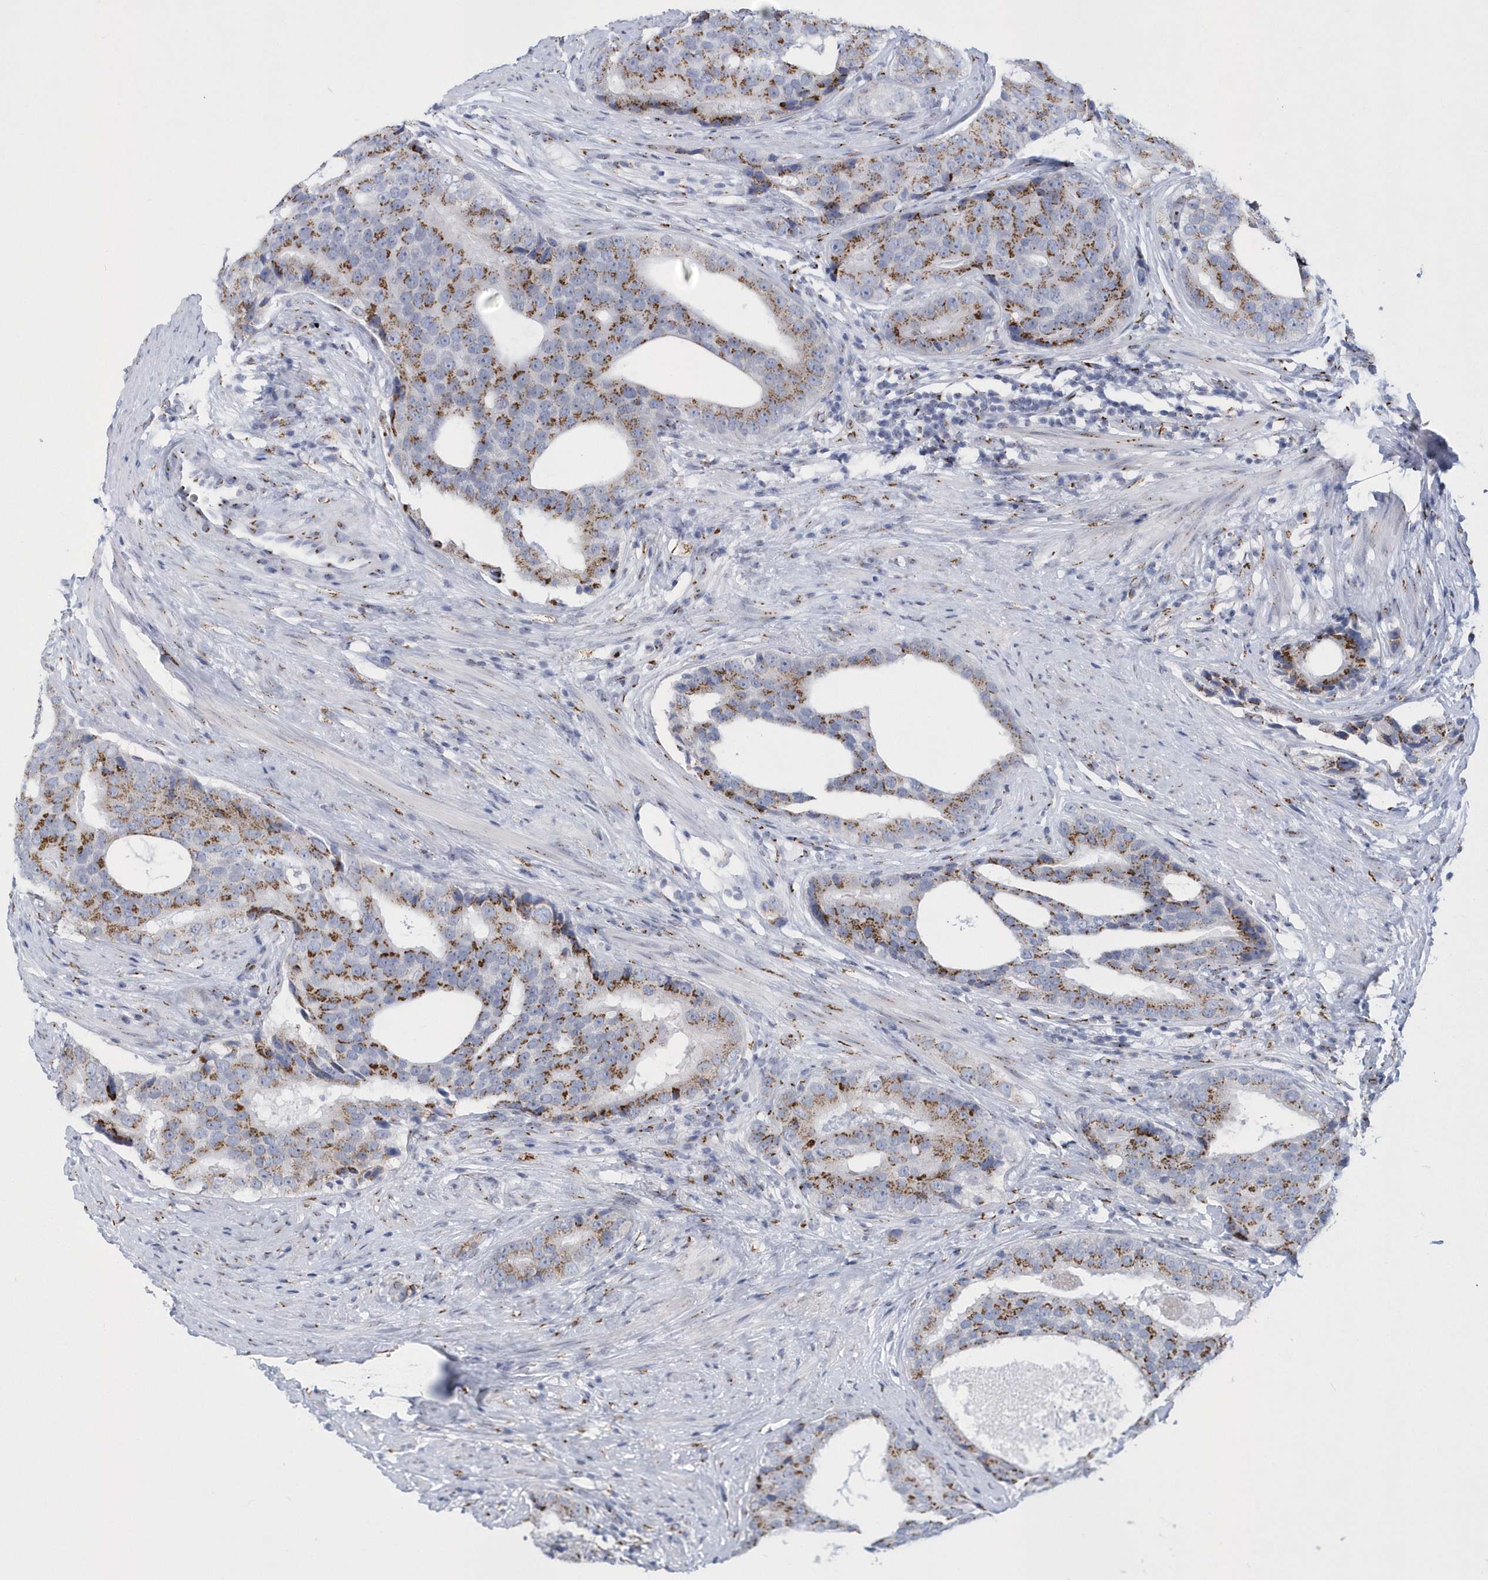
{"staining": {"intensity": "moderate", "quantity": ">75%", "location": "cytoplasmic/membranous"}, "tissue": "prostate cancer", "cell_type": "Tumor cells", "image_type": "cancer", "snomed": [{"axis": "morphology", "description": "Adenocarcinoma, High grade"}, {"axis": "topography", "description": "Prostate"}], "caption": "Protein positivity by IHC reveals moderate cytoplasmic/membranous positivity in approximately >75% of tumor cells in adenocarcinoma (high-grade) (prostate). The staining was performed using DAB (3,3'-diaminobenzidine) to visualize the protein expression in brown, while the nuclei were stained in blue with hematoxylin (Magnification: 20x).", "gene": "SLX9", "patient": {"sex": "male", "age": 56}}